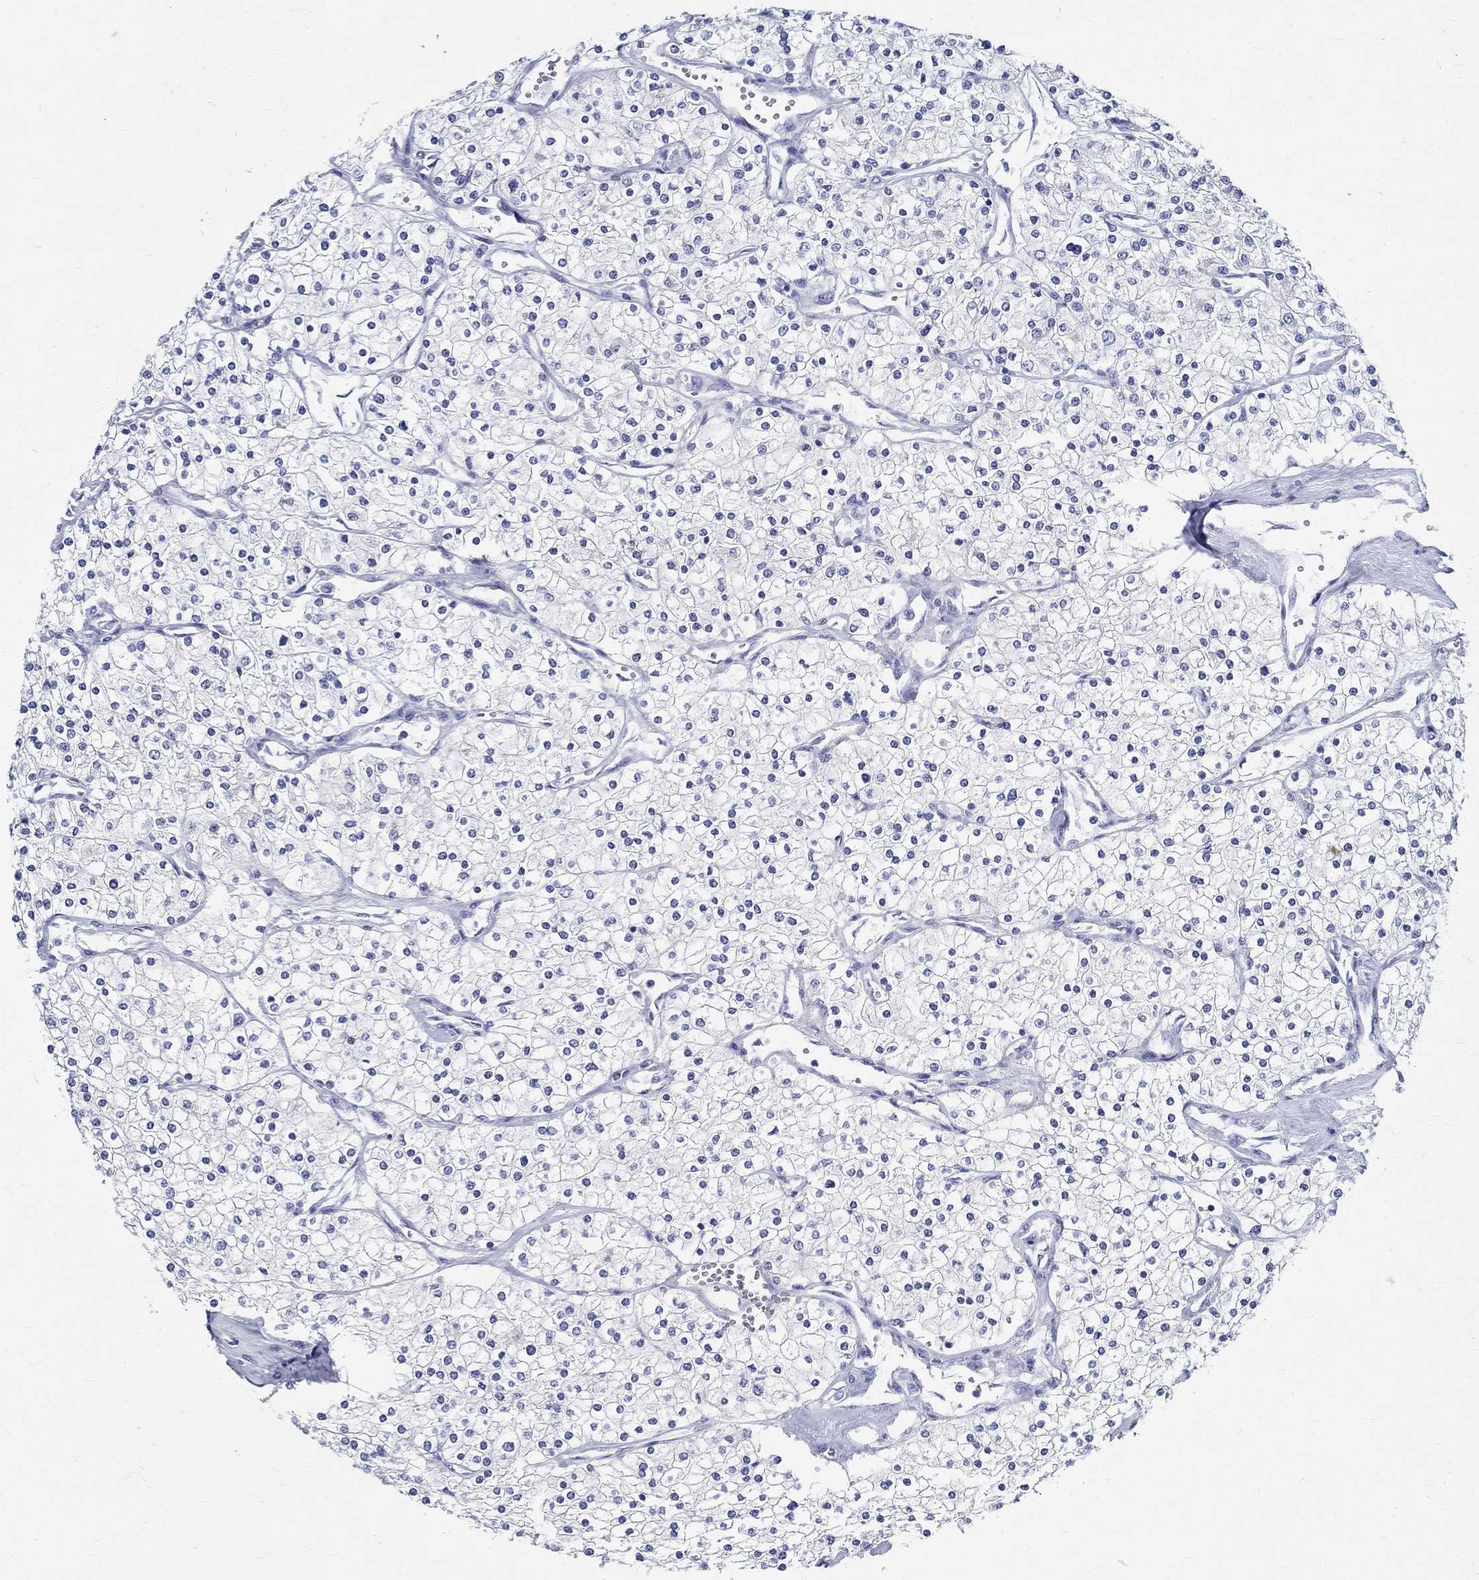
{"staining": {"intensity": "negative", "quantity": "none", "location": "none"}, "tissue": "renal cancer", "cell_type": "Tumor cells", "image_type": "cancer", "snomed": [{"axis": "morphology", "description": "Adenocarcinoma, NOS"}, {"axis": "topography", "description": "Kidney"}], "caption": "Human adenocarcinoma (renal) stained for a protein using immunohistochemistry (IHC) demonstrates no positivity in tumor cells.", "gene": "BSPRY", "patient": {"sex": "male", "age": 80}}